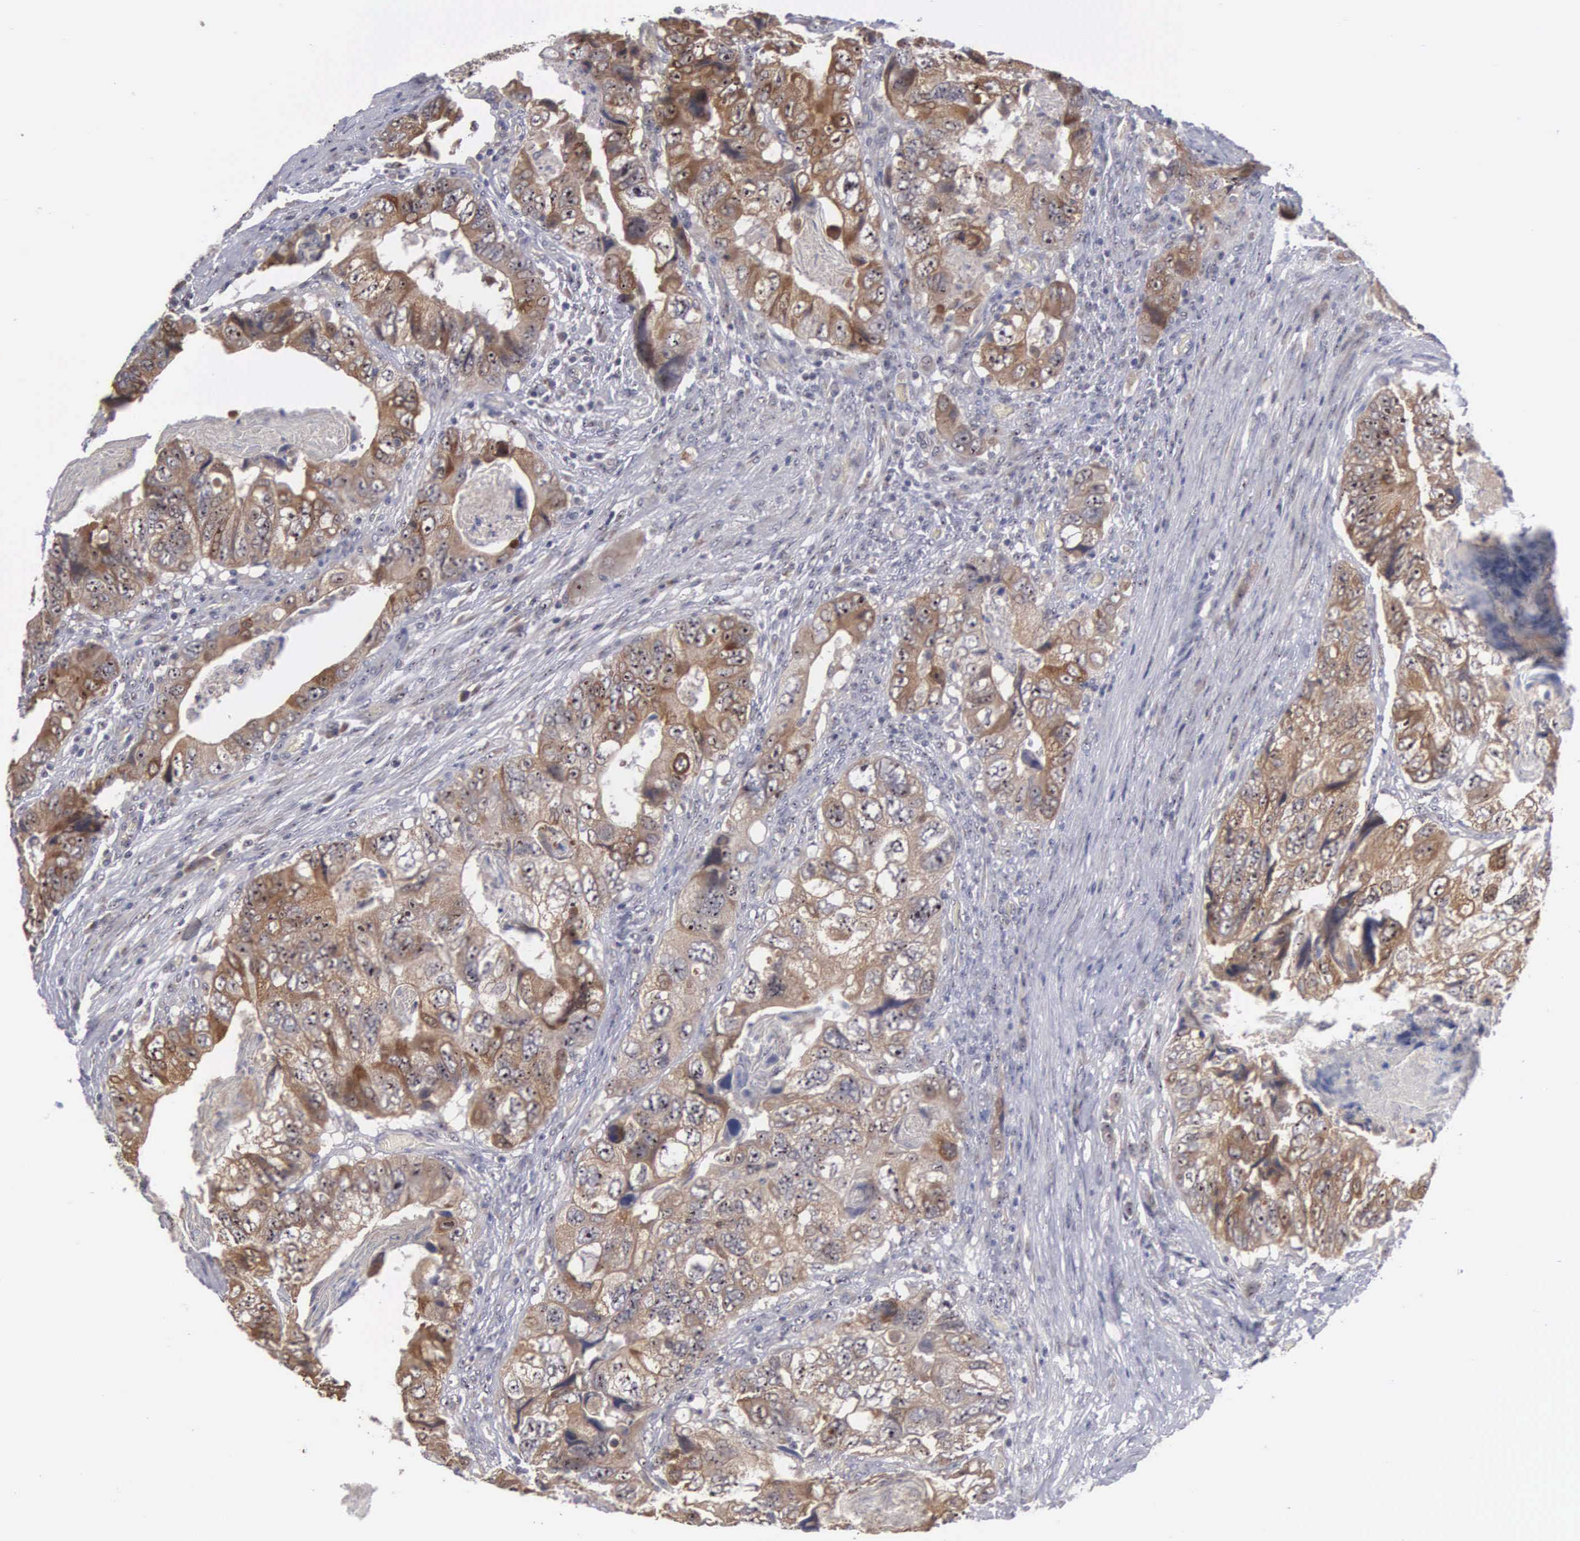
{"staining": {"intensity": "strong", "quantity": ">75%", "location": "cytoplasmic/membranous"}, "tissue": "colorectal cancer", "cell_type": "Tumor cells", "image_type": "cancer", "snomed": [{"axis": "morphology", "description": "Adenocarcinoma, NOS"}, {"axis": "topography", "description": "Rectum"}], "caption": "Protein expression analysis of human colorectal cancer reveals strong cytoplasmic/membranous expression in about >75% of tumor cells.", "gene": "AMN", "patient": {"sex": "female", "age": 82}}